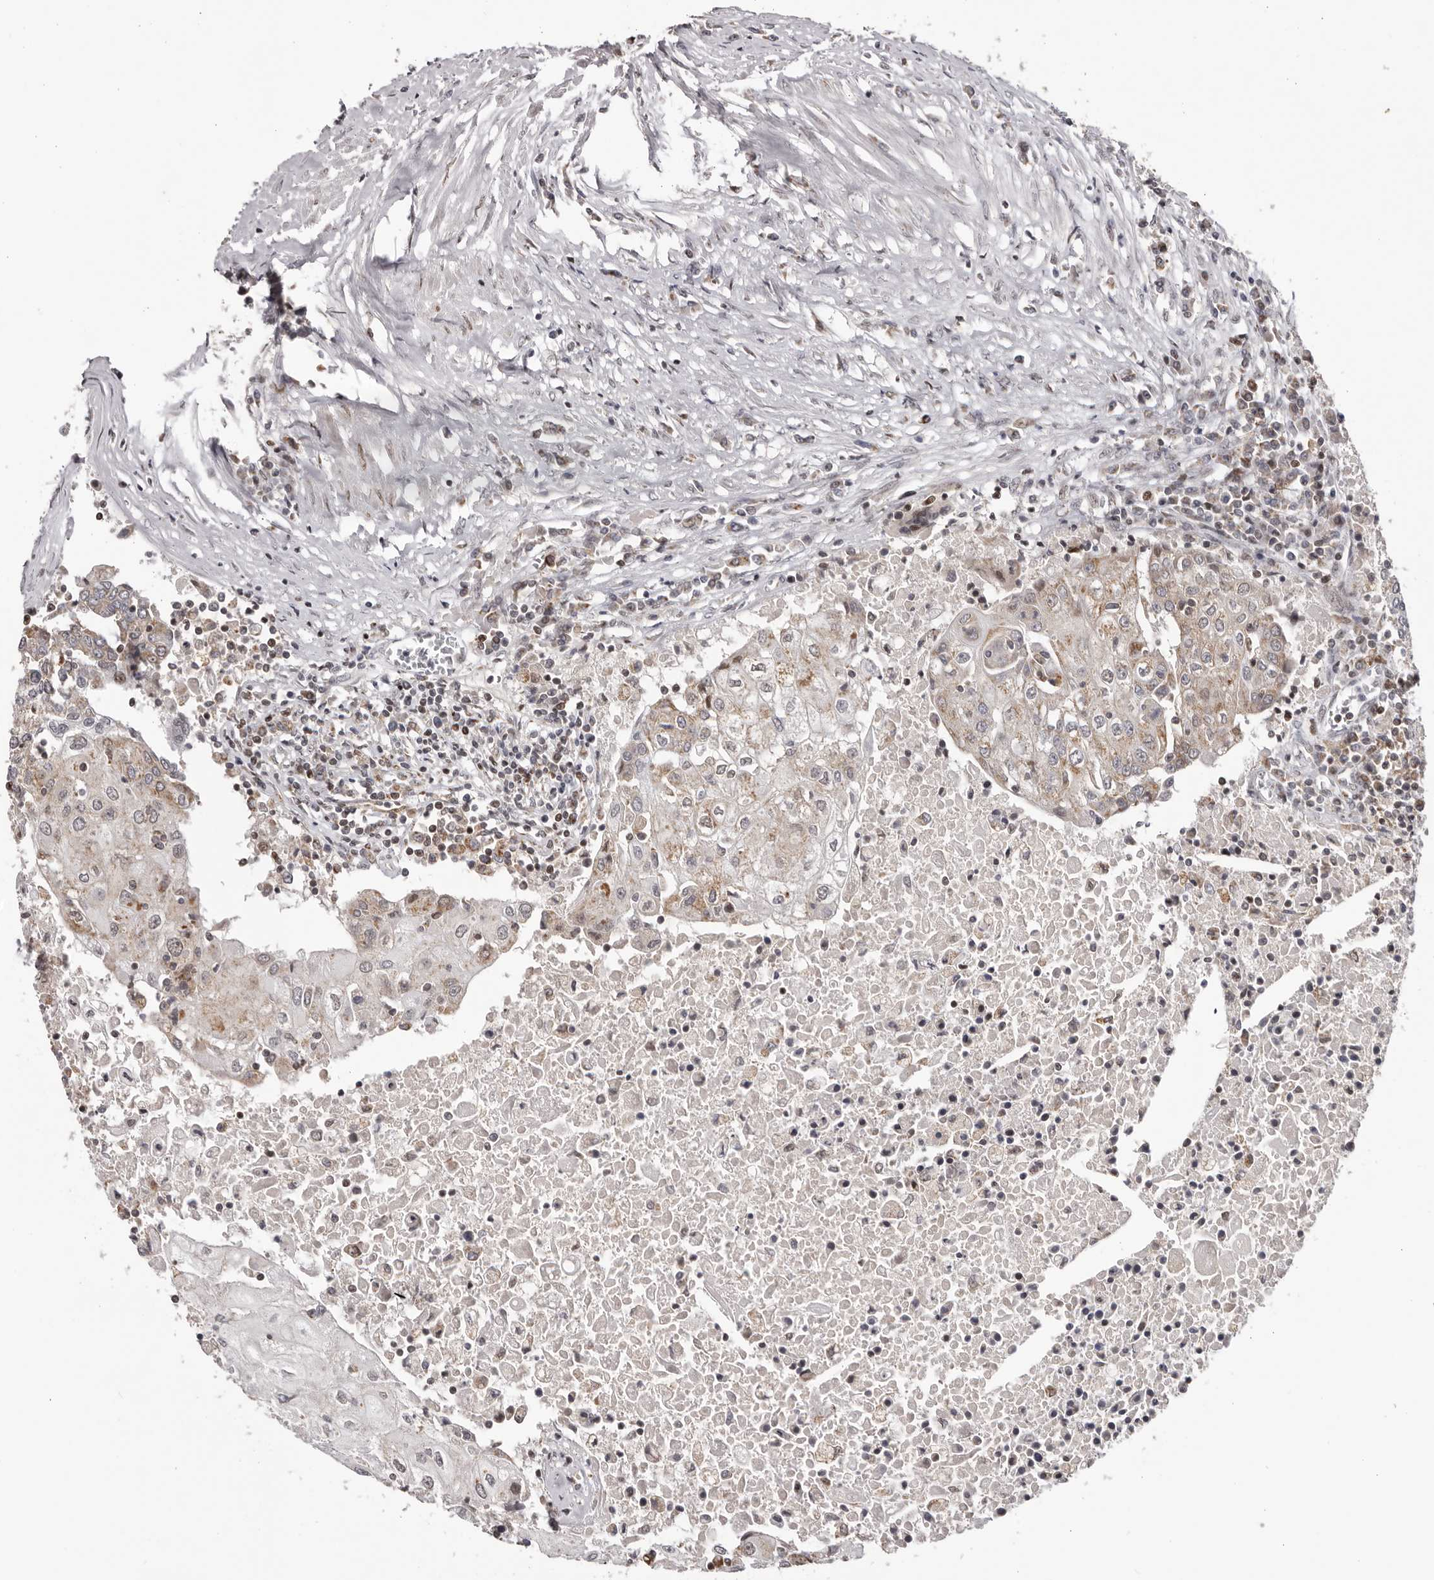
{"staining": {"intensity": "weak", "quantity": "<25%", "location": "cytoplasmic/membranous"}, "tissue": "urothelial cancer", "cell_type": "Tumor cells", "image_type": "cancer", "snomed": [{"axis": "morphology", "description": "Urothelial carcinoma, High grade"}, {"axis": "topography", "description": "Urinary bladder"}], "caption": "High power microscopy histopathology image of an IHC histopathology image of high-grade urothelial carcinoma, revealing no significant staining in tumor cells.", "gene": "C17orf99", "patient": {"sex": "female", "age": 85}}